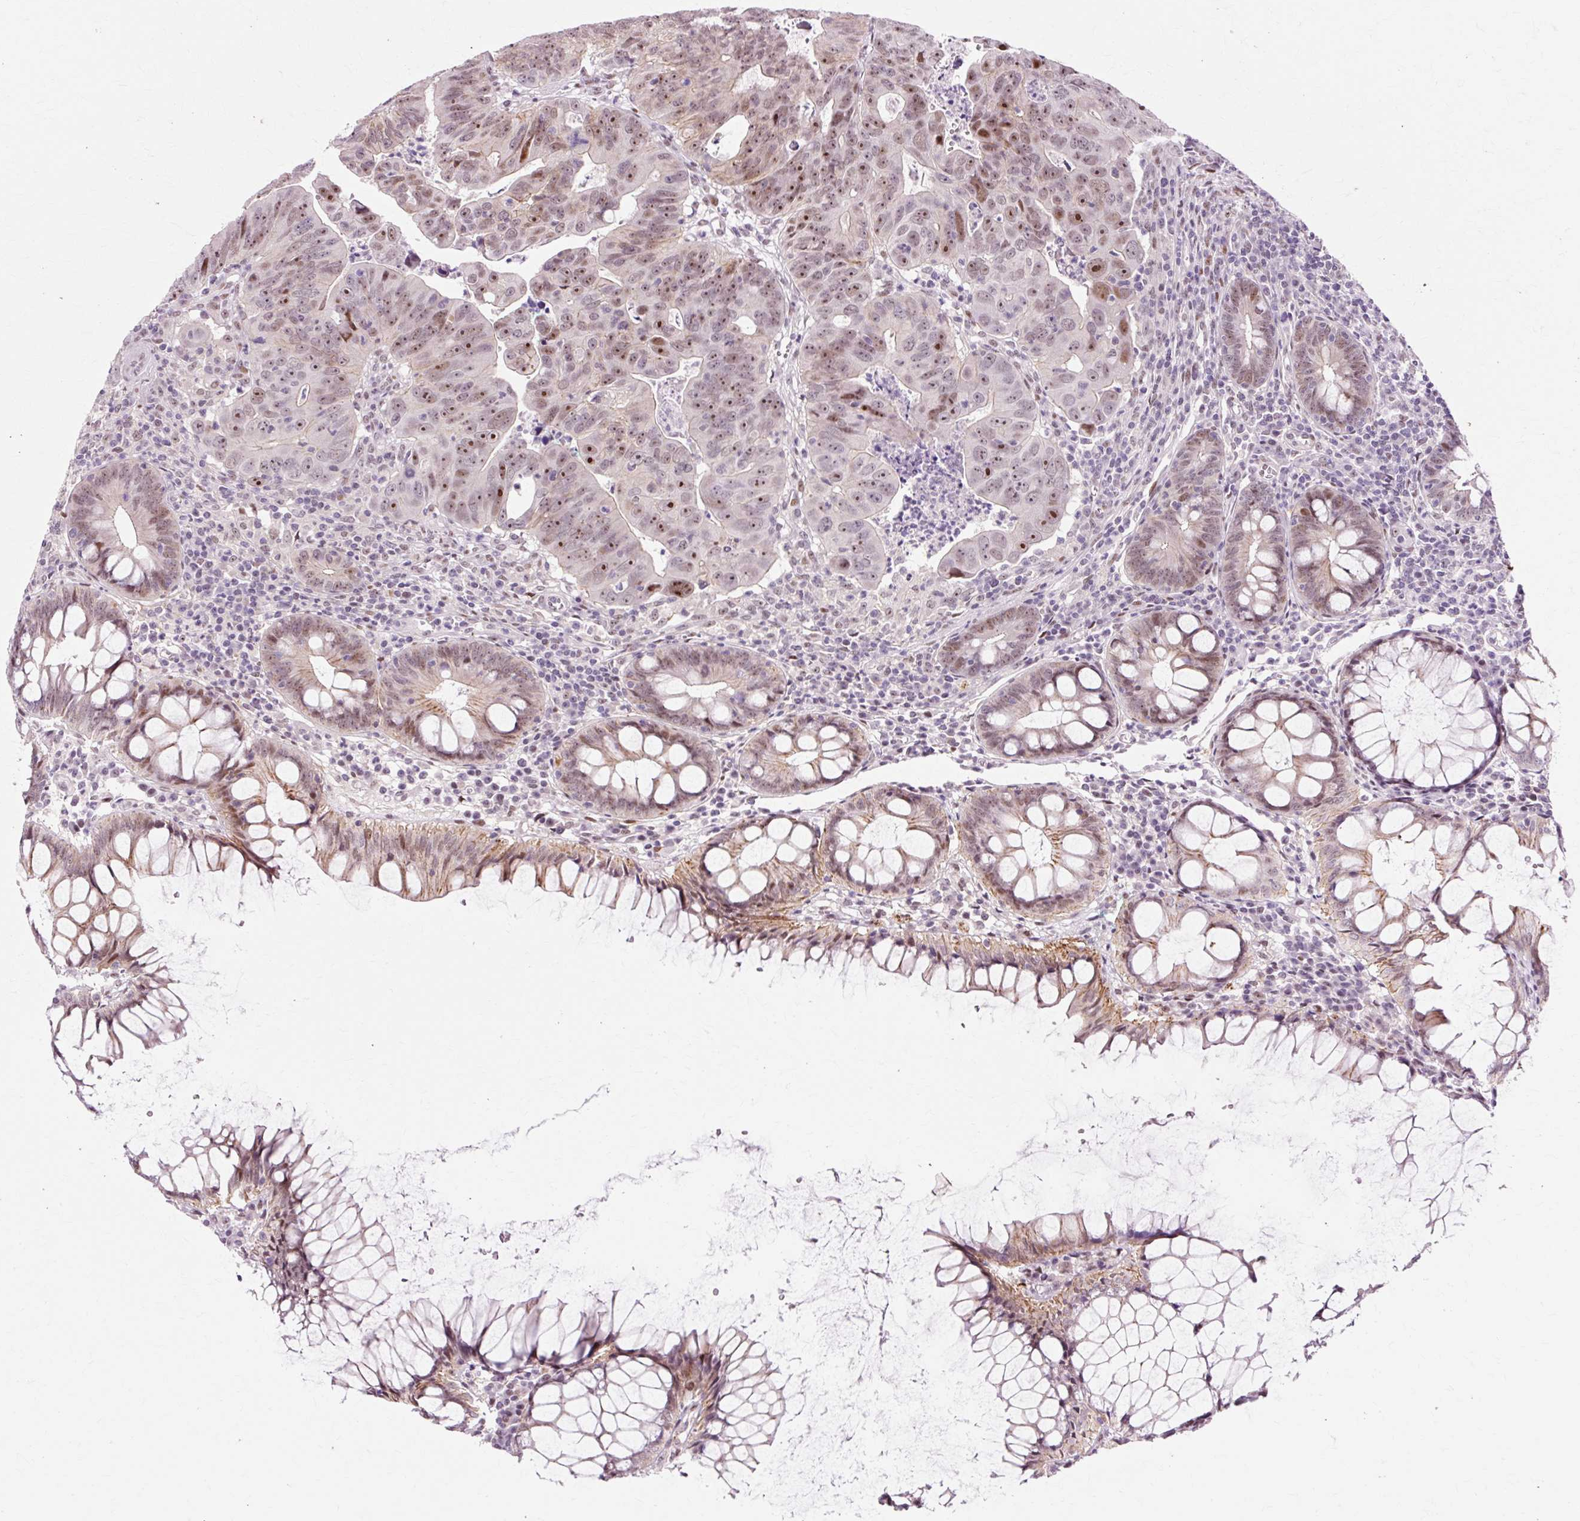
{"staining": {"intensity": "moderate", "quantity": ">75%", "location": "nuclear"}, "tissue": "colorectal cancer", "cell_type": "Tumor cells", "image_type": "cancer", "snomed": [{"axis": "morphology", "description": "Adenocarcinoma, NOS"}, {"axis": "topography", "description": "Rectum"}], "caption": "Protein expression analysis of human colorectal cancer (adenocarcinoma) reveals moderate nuclear expression in about >75% of tumor cells. The protein of interest is shown in brown color, while the nuclei are stained blue.", "gene": "MACROD2", "patient": {"sex": "male", "age": 69}}